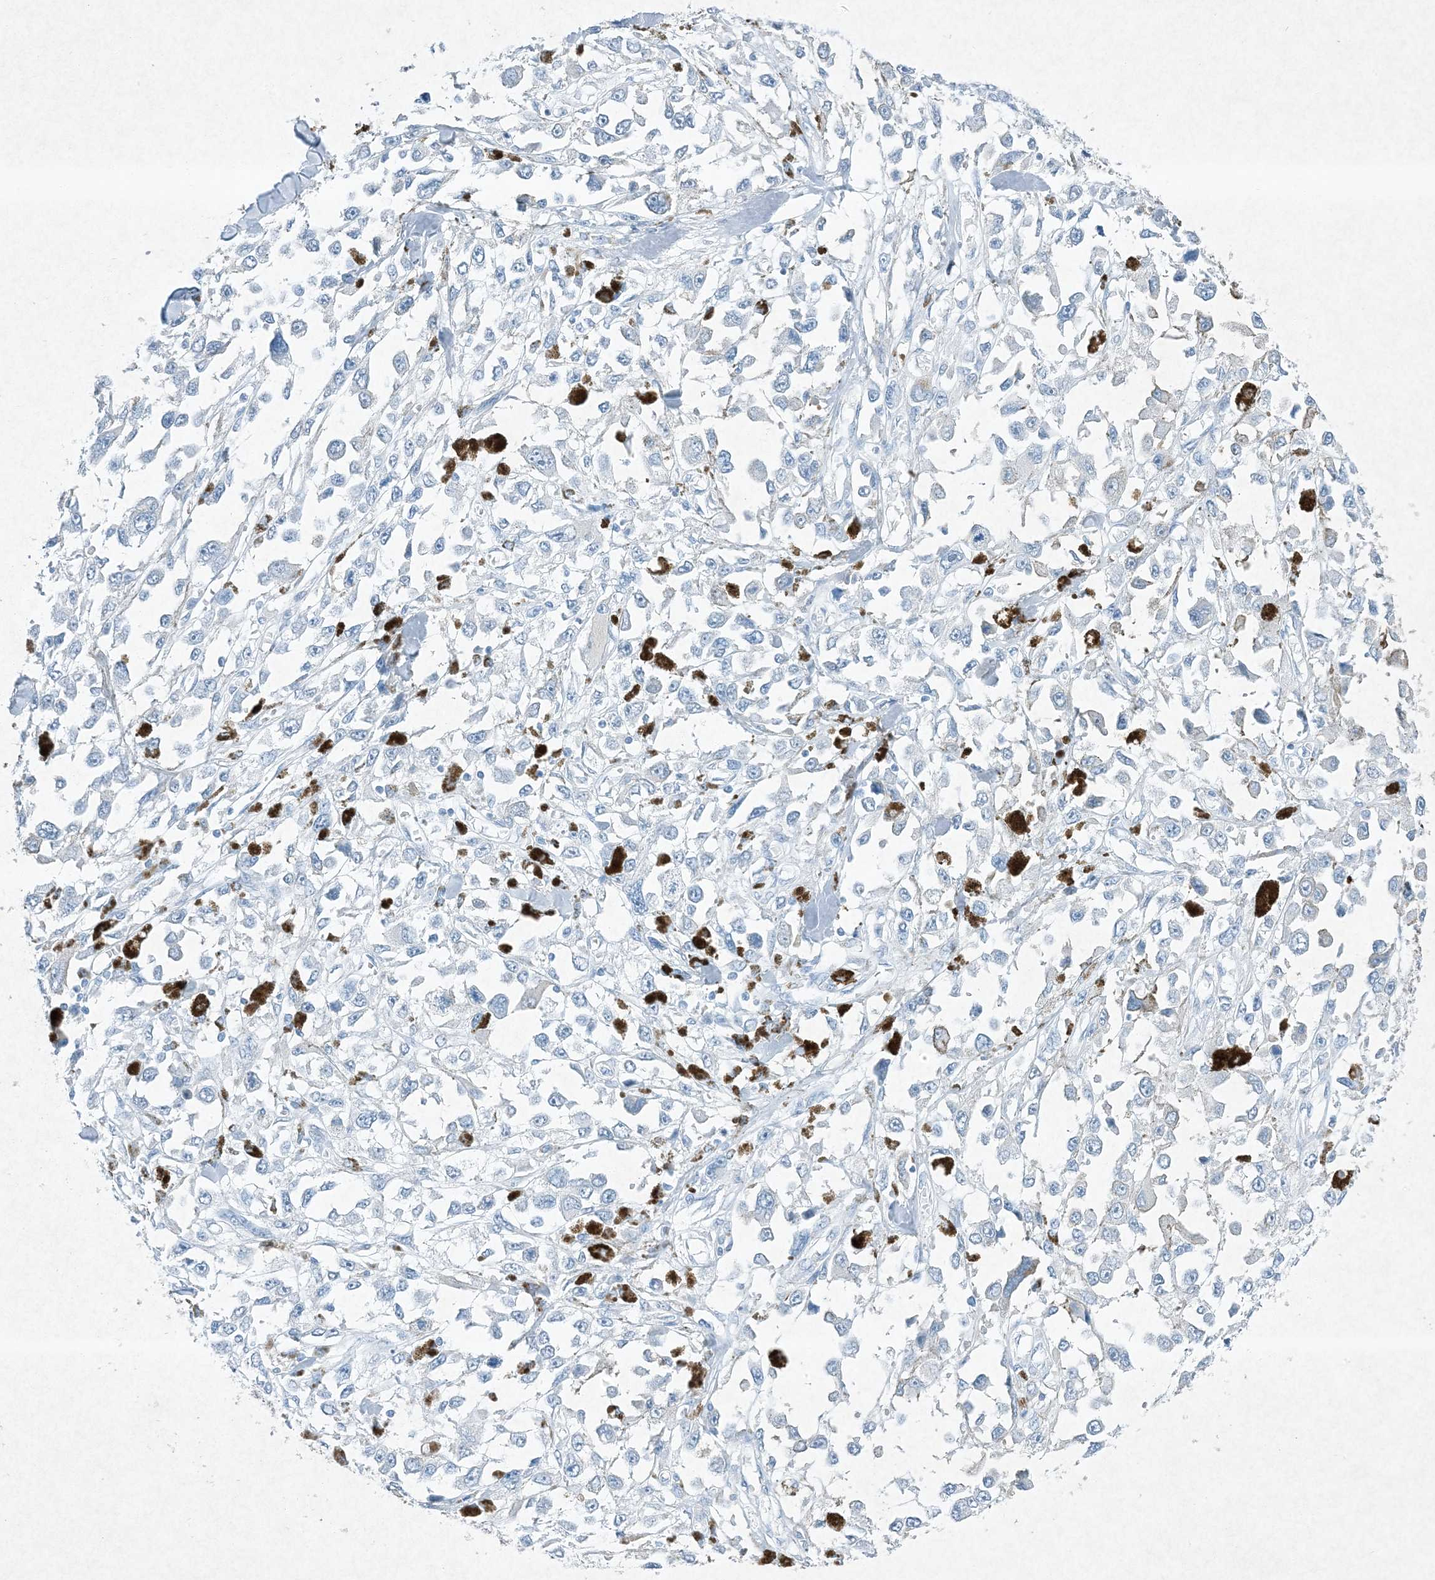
{"staining": {"intensity": "negative", "quantity": "none", "location": "none"}, "tissue": "melanoma", "cell_type": "Tumor cells", "image_type": "cancer", "snomed": [{"axis": "morphology", "description": "Malignant melanoma, Metastatic site"}, {"axis": "topography", "description": "Lymph node"}], "caption": "Immunohistochemistry of melanoma exhibits no positivity in tumor cells.", "gene": "PGM5", "patient": {"sex": "male", "age": 59}}